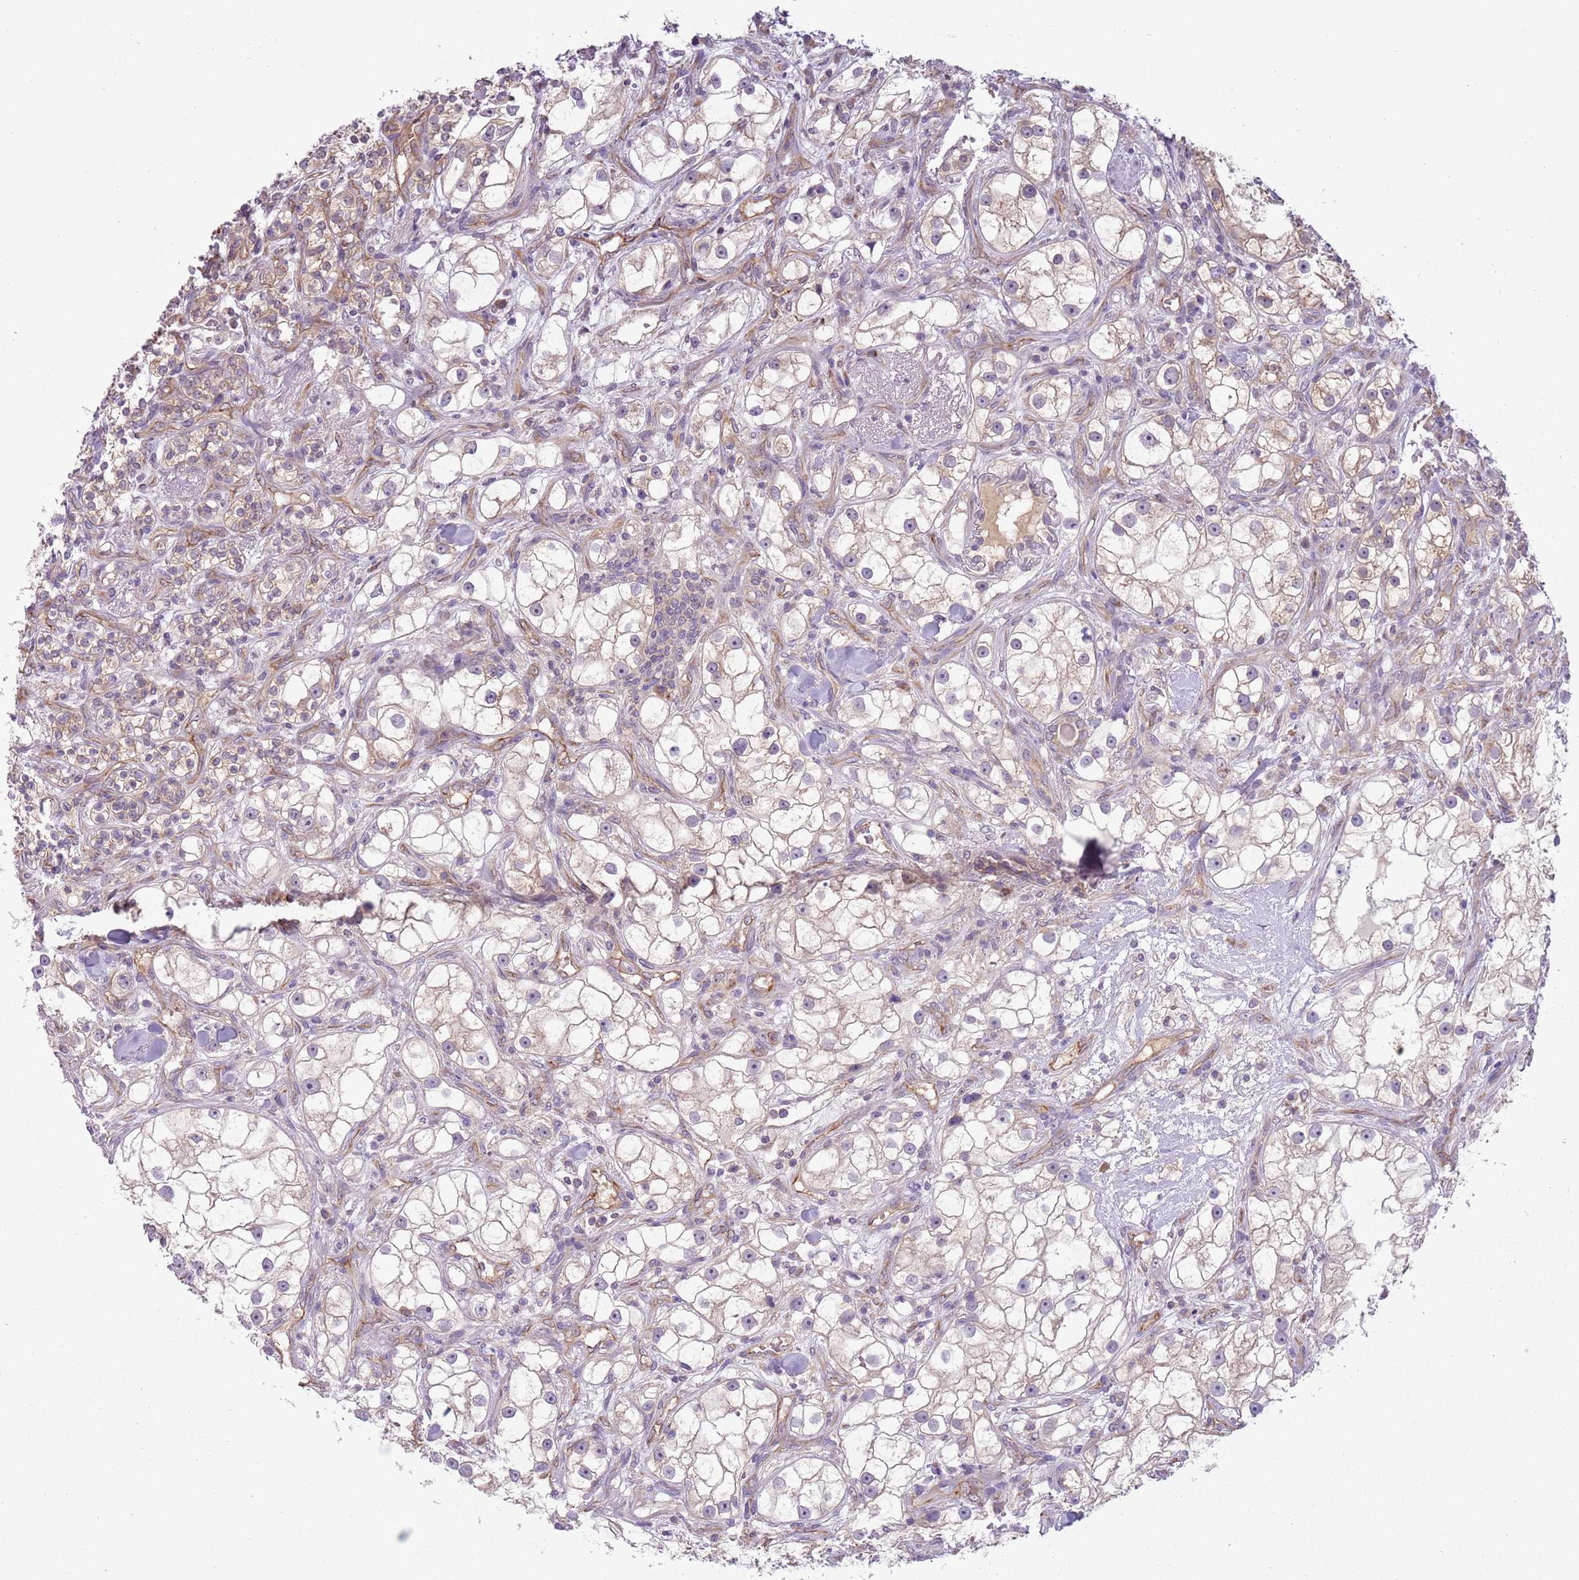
{"staining": {"intensity": "weak", "quantity": "25%-75%", "location": "cytoplasmic/membranous"}, "tissue": "renal cancer", "cell_type": "Tumor cells", "image_type": "cancer", "snomed": [{"axis": "morphology", "description": "Adenocarcinoma, NOS"}, {"axis": "topography", "description": "Kidney"}], "caption": "An IHC photomicrograph of neoplastic tissue is shown. Protein staining in brown highlights weak cytoplasmic/membranous positivity in renal cancer within tumor cells.", "gene": "SKOR2", "patient": {"sex": "male", "age": 77}}